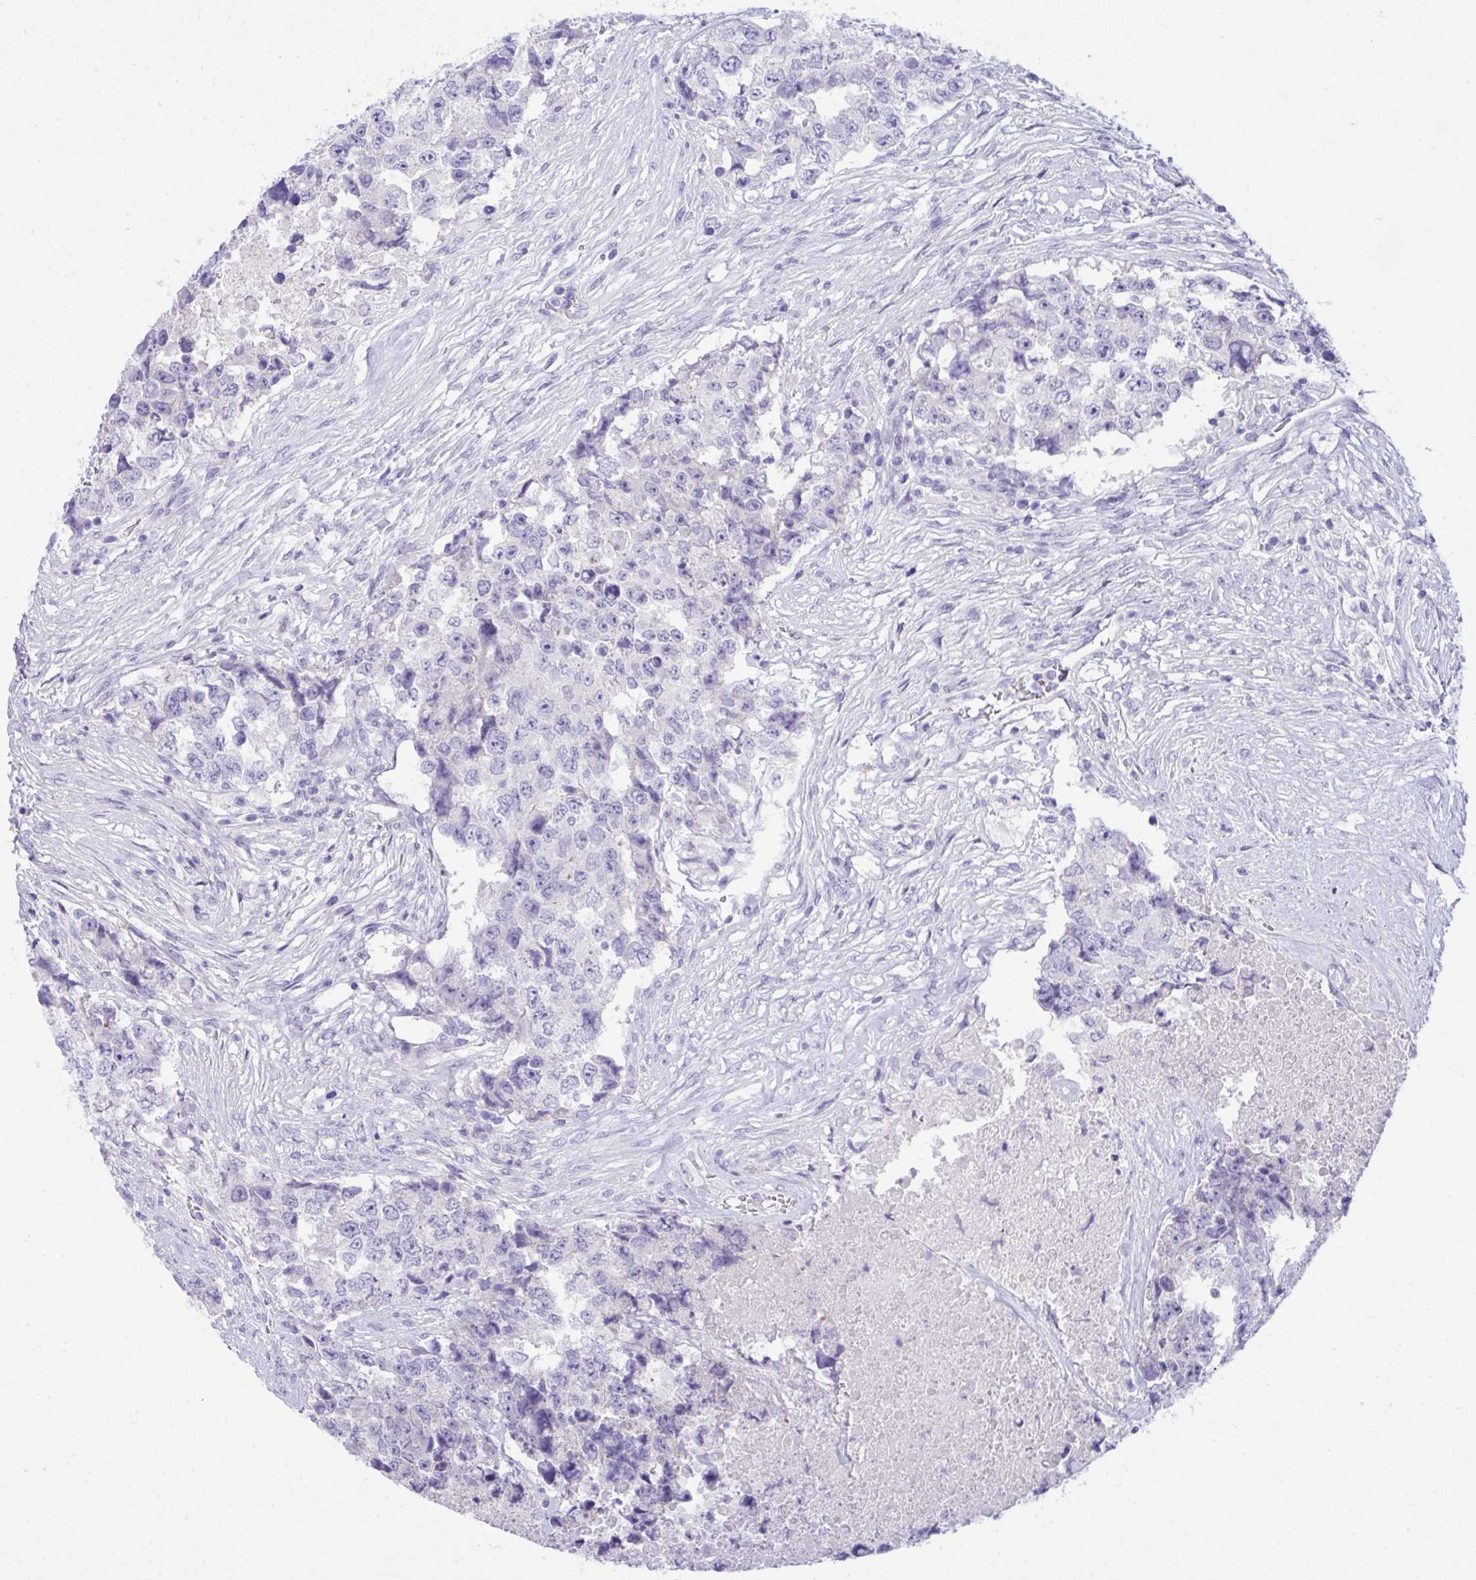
{"staining": {"intensity": "negative", "quantity": "none", "location": "none"}, "tissue": "testis cancer", "cell_type": "Tumor cells", "image_type": "cancer", "snomed": [{"axis": "morphology", "description": "Carcinoma, Embryonal, NOS"}, {"axis": "topography", "description": "Testis"}], "caption": "Testis cancer was stained to show a protein in brown. There is no significant expression in tumor cells.", "gene": "WDR97", "patient": {"sex": "male", "age": 24}}